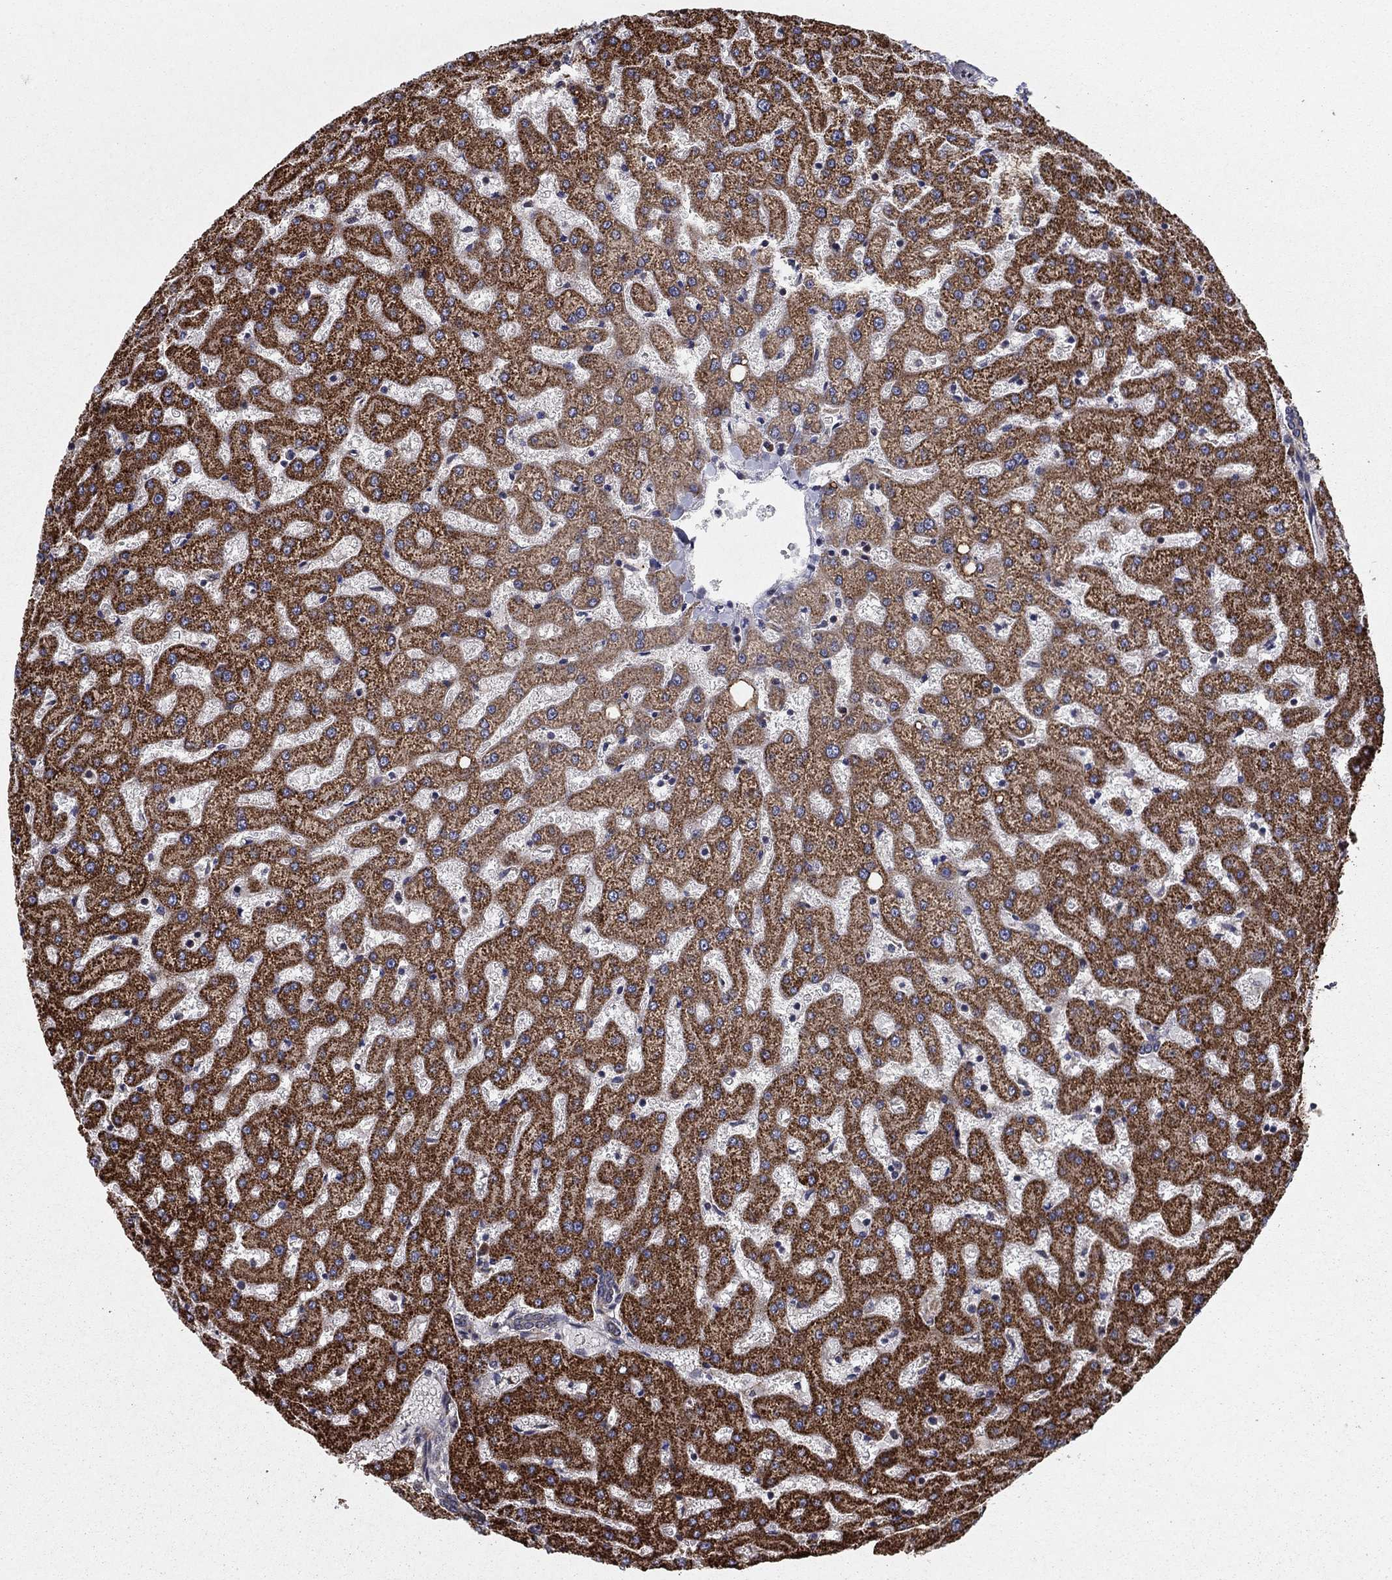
{"staining": {"intensity": "negative", "quantity": "none", "location": "none"}, "tissue": "liver", "cell_type": "Cholangiocytes", "image_type": "normal", "snomed": [{"axis": "morphology", "description": "Normal tissue, NOS"}, {"axis": "topography", "description": "Liver"}], "caption": "IHC of unremarkable human liver shows no staining in cholangiocytes.", "gene": "BABAM2", "patient": {"sex": "female", "age": 50}}